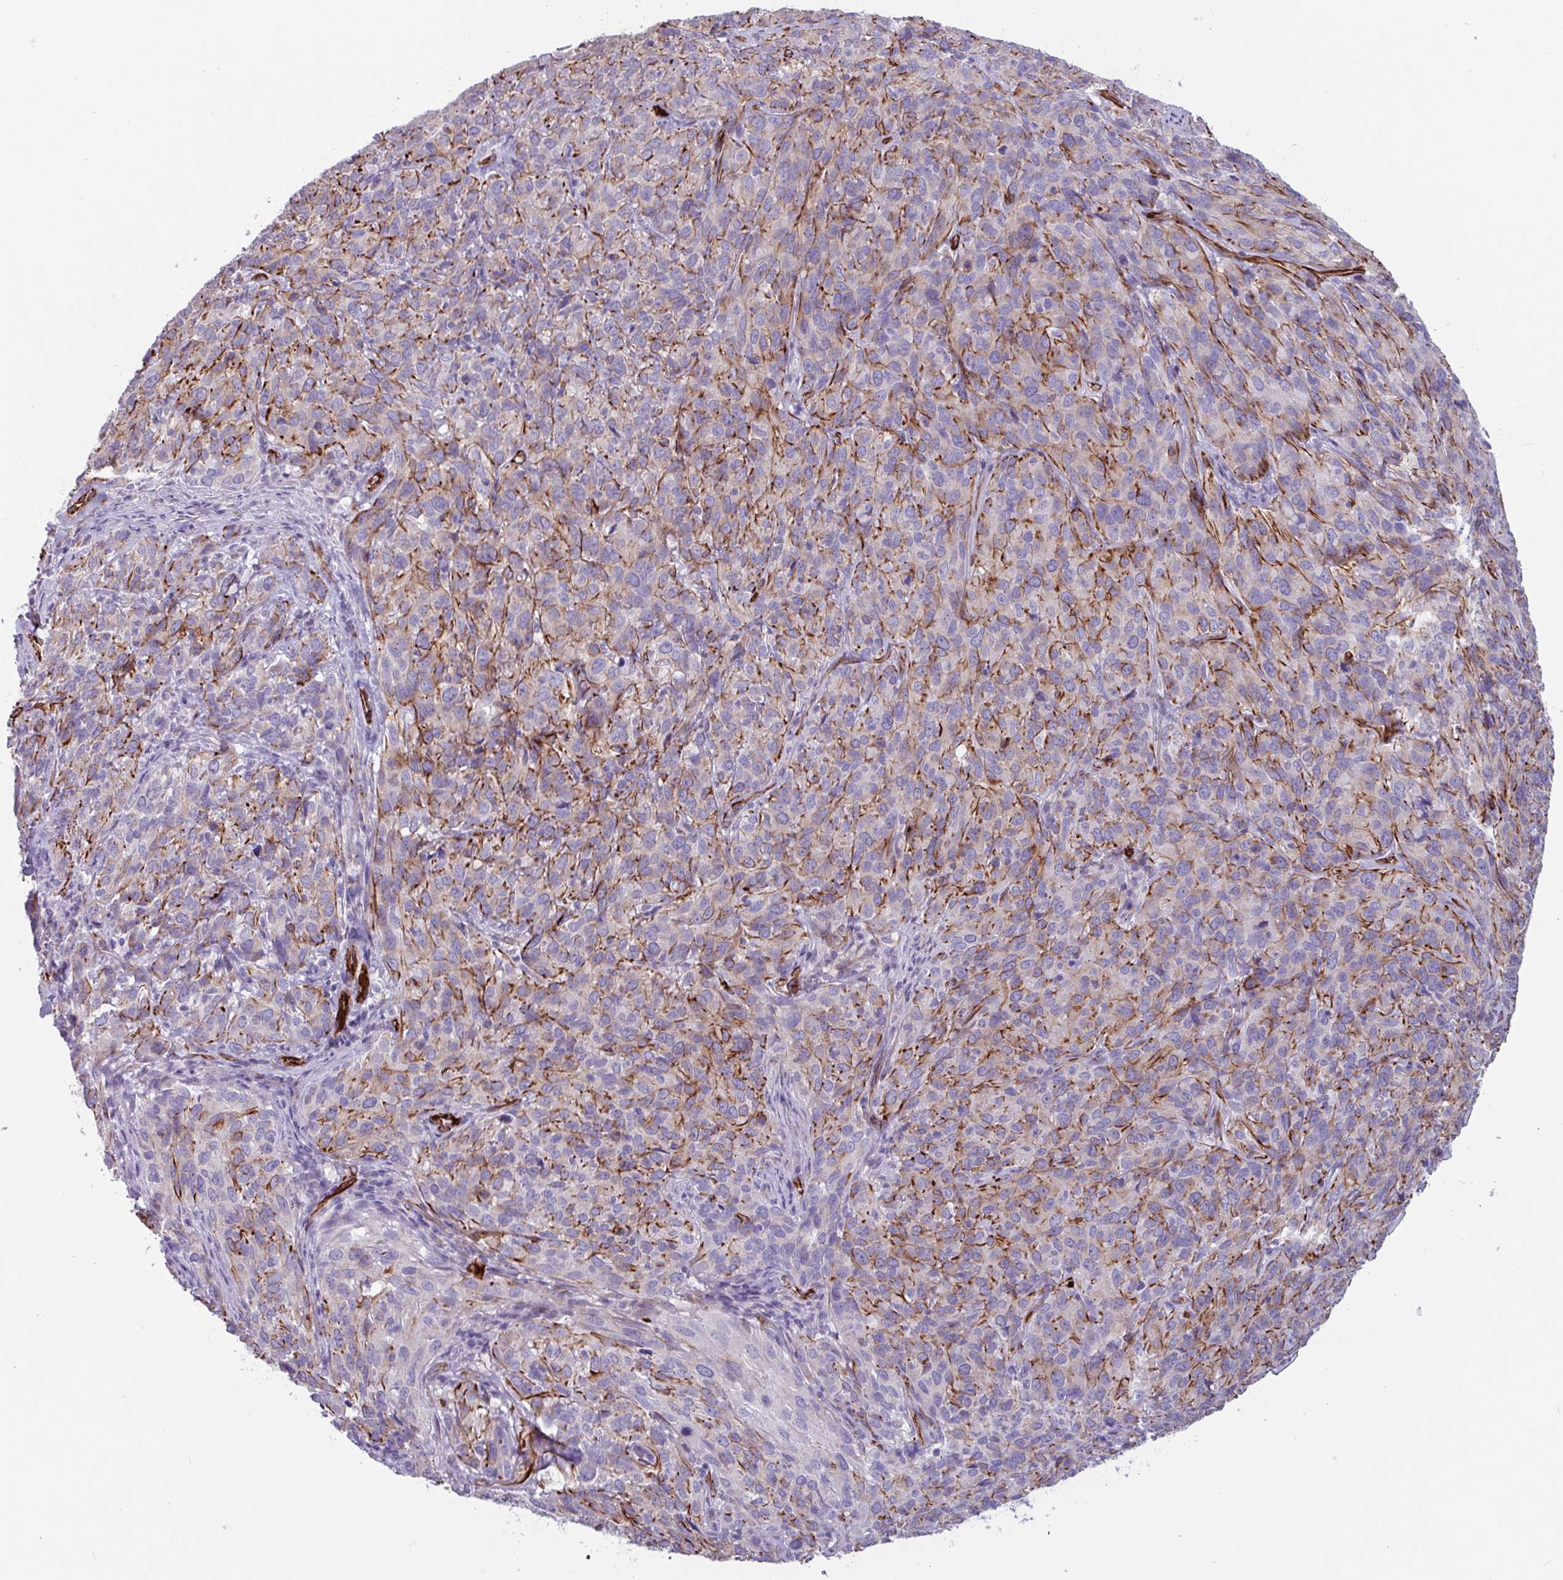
{"staining": {"intensity": "strong", "quantity": "<25%", "location": "cytoplasmic/membranous"}, "tissue": "cervical cancer", "cell_type": "Tumor cells", "image_type": "cancer", "snomed": [{"axis": "morphology", "description": "Squamous cell carcinoma, NOS"}, {"axis": "topography", "description": "Cervix"}], "caption": "Protein expression analysis of cervical cancer (squamous cell carcinoma) shows strong cytoplasmic/membranous positivity in about <25% of tumor cells.", "gene": "BTD", "patient": {"sex": "female", "age": 51}}